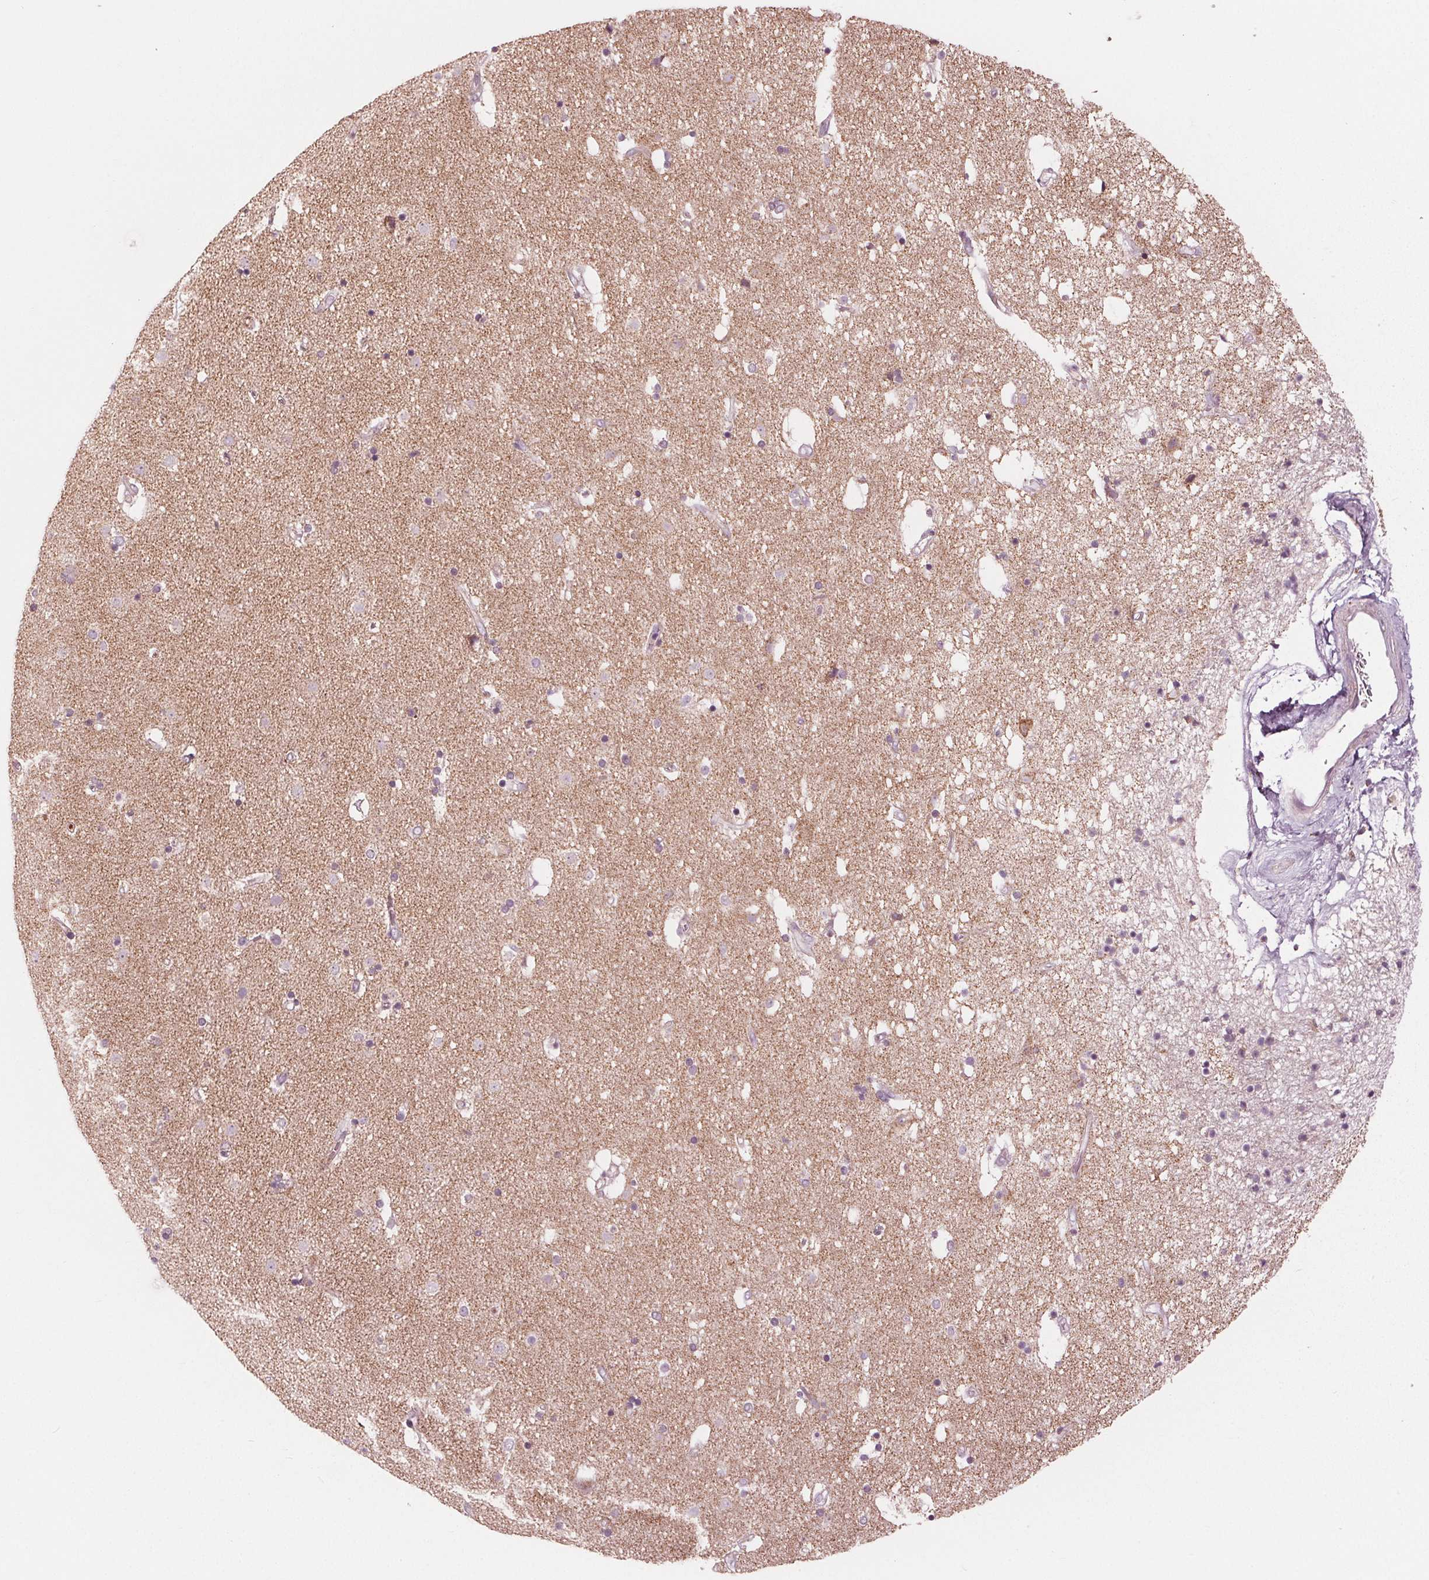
{"staining": {"intensity": "negative", "quantity": "none", "location": "none"}, "tissue": "caudate", "cell_type": "Glial cells", "image_type": "normal", "snomed": [{"axis": "morphology", "description": "Normal tissue, NOS"}, {"axis": "topography", "description": "Lateral ventricle wall"}], "caption": "This image is of normal caudate stained with immunohistochemistry (IHC) to label a protein in brown with the nuclei are counter-stained blue. There is no staining in glial cells.", "gene": "CLN6", "patient": {"sex": "female", "age": 71}}